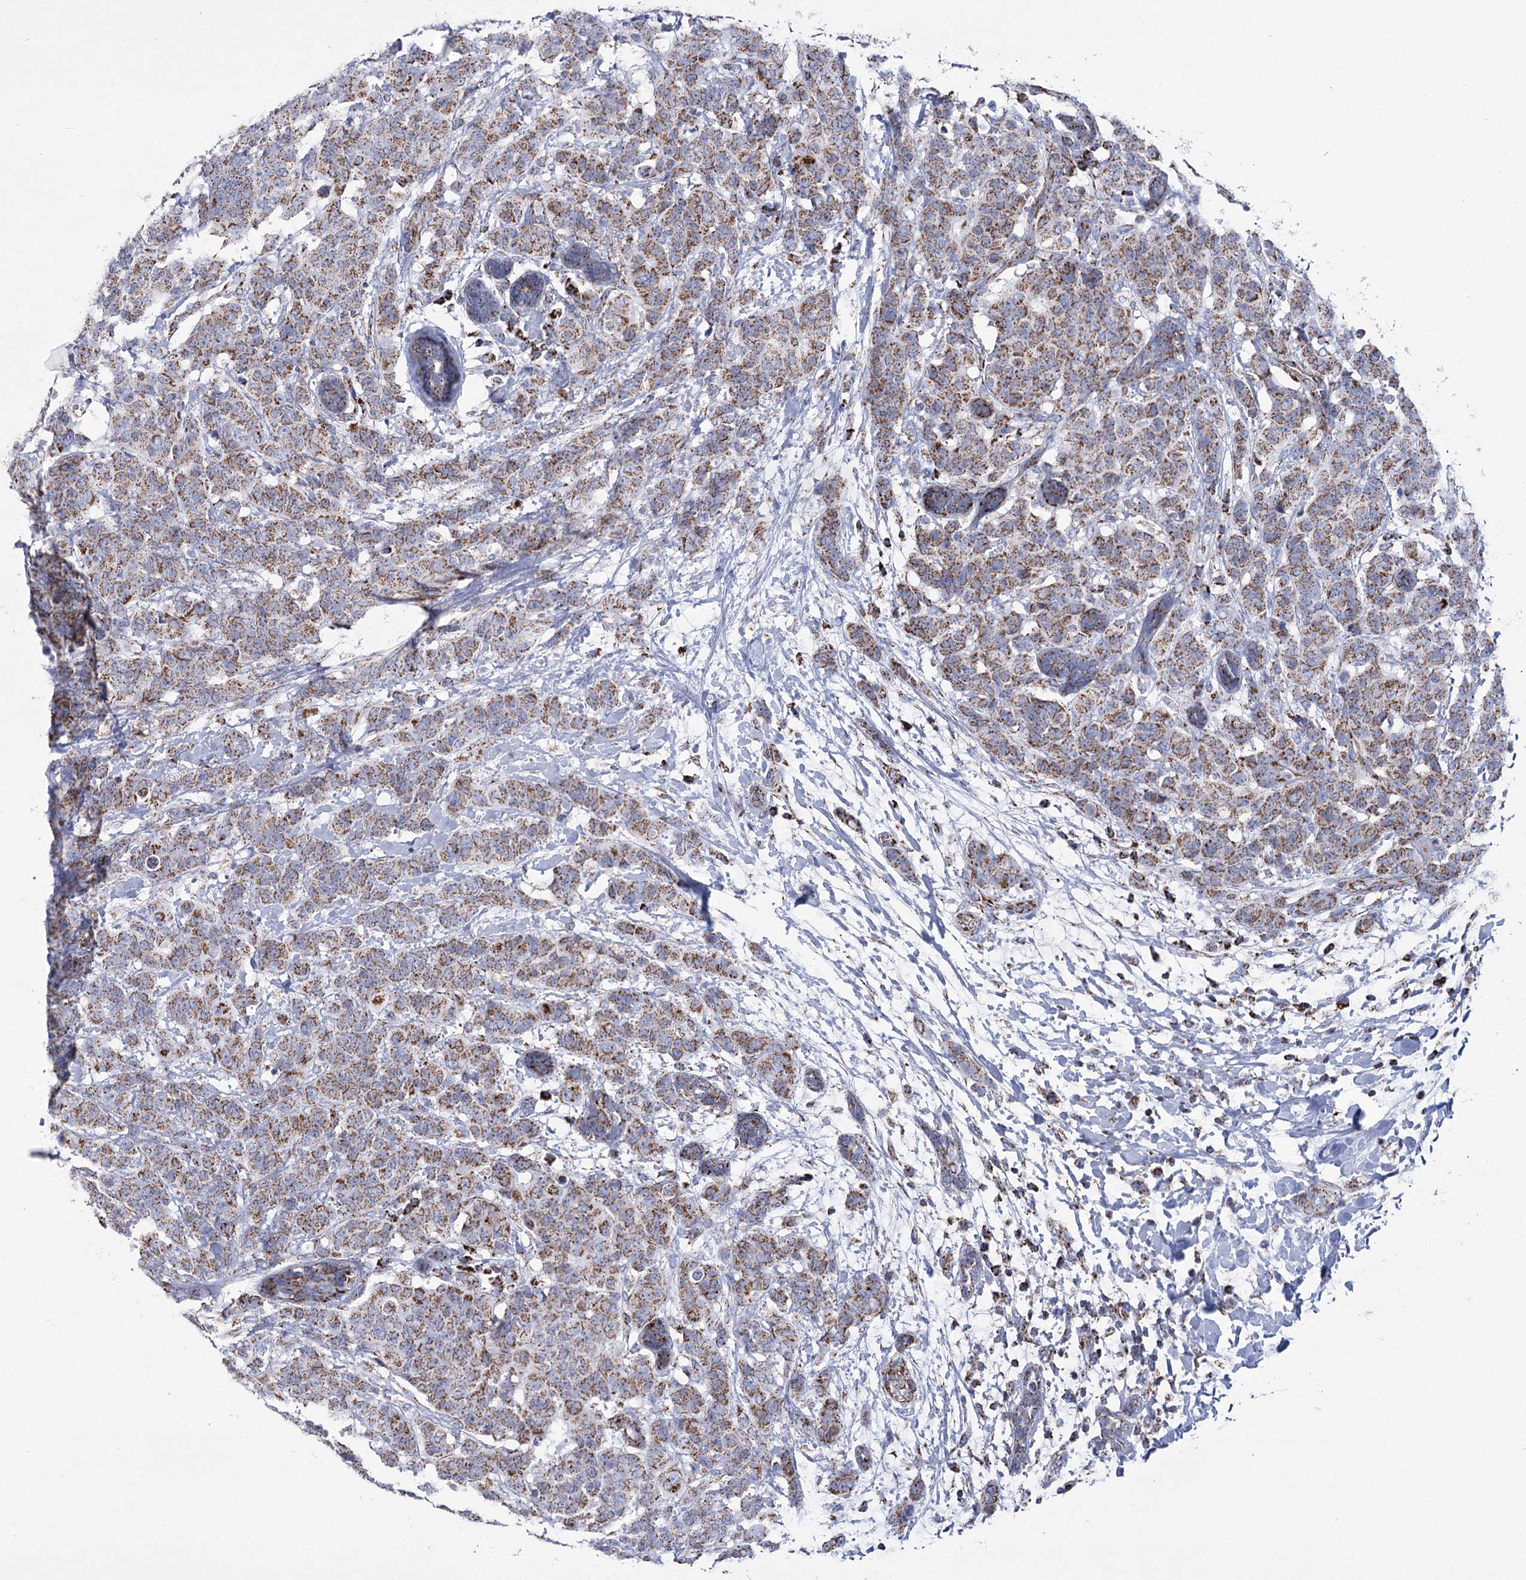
{"staining": {"intensity": "moderate", "quantity": ">75%", "location": "cytoplasmic/membranous"}, "tissue": "breast cancer", "cell_type": "Tumor cells", "image_type": "cancer", "snomed": [{"axis": "morphology", "description": "Normal tissue, NOS"}, {"axis": "morphology", "description": "Duct carcinoma"}, {"axis": "topography", "description": "Breast"}], "caption": "DAB (3,3'-diaminobenzidine) immunohistochemical staining of human breast infiltrating ductal carcinoma demonstrates moderate cytoplasmic/membranous protein positivity in approximately >75% of tumor cells.", "gene": "PDHB", "patient": {"sex": "female", "age": 40}}